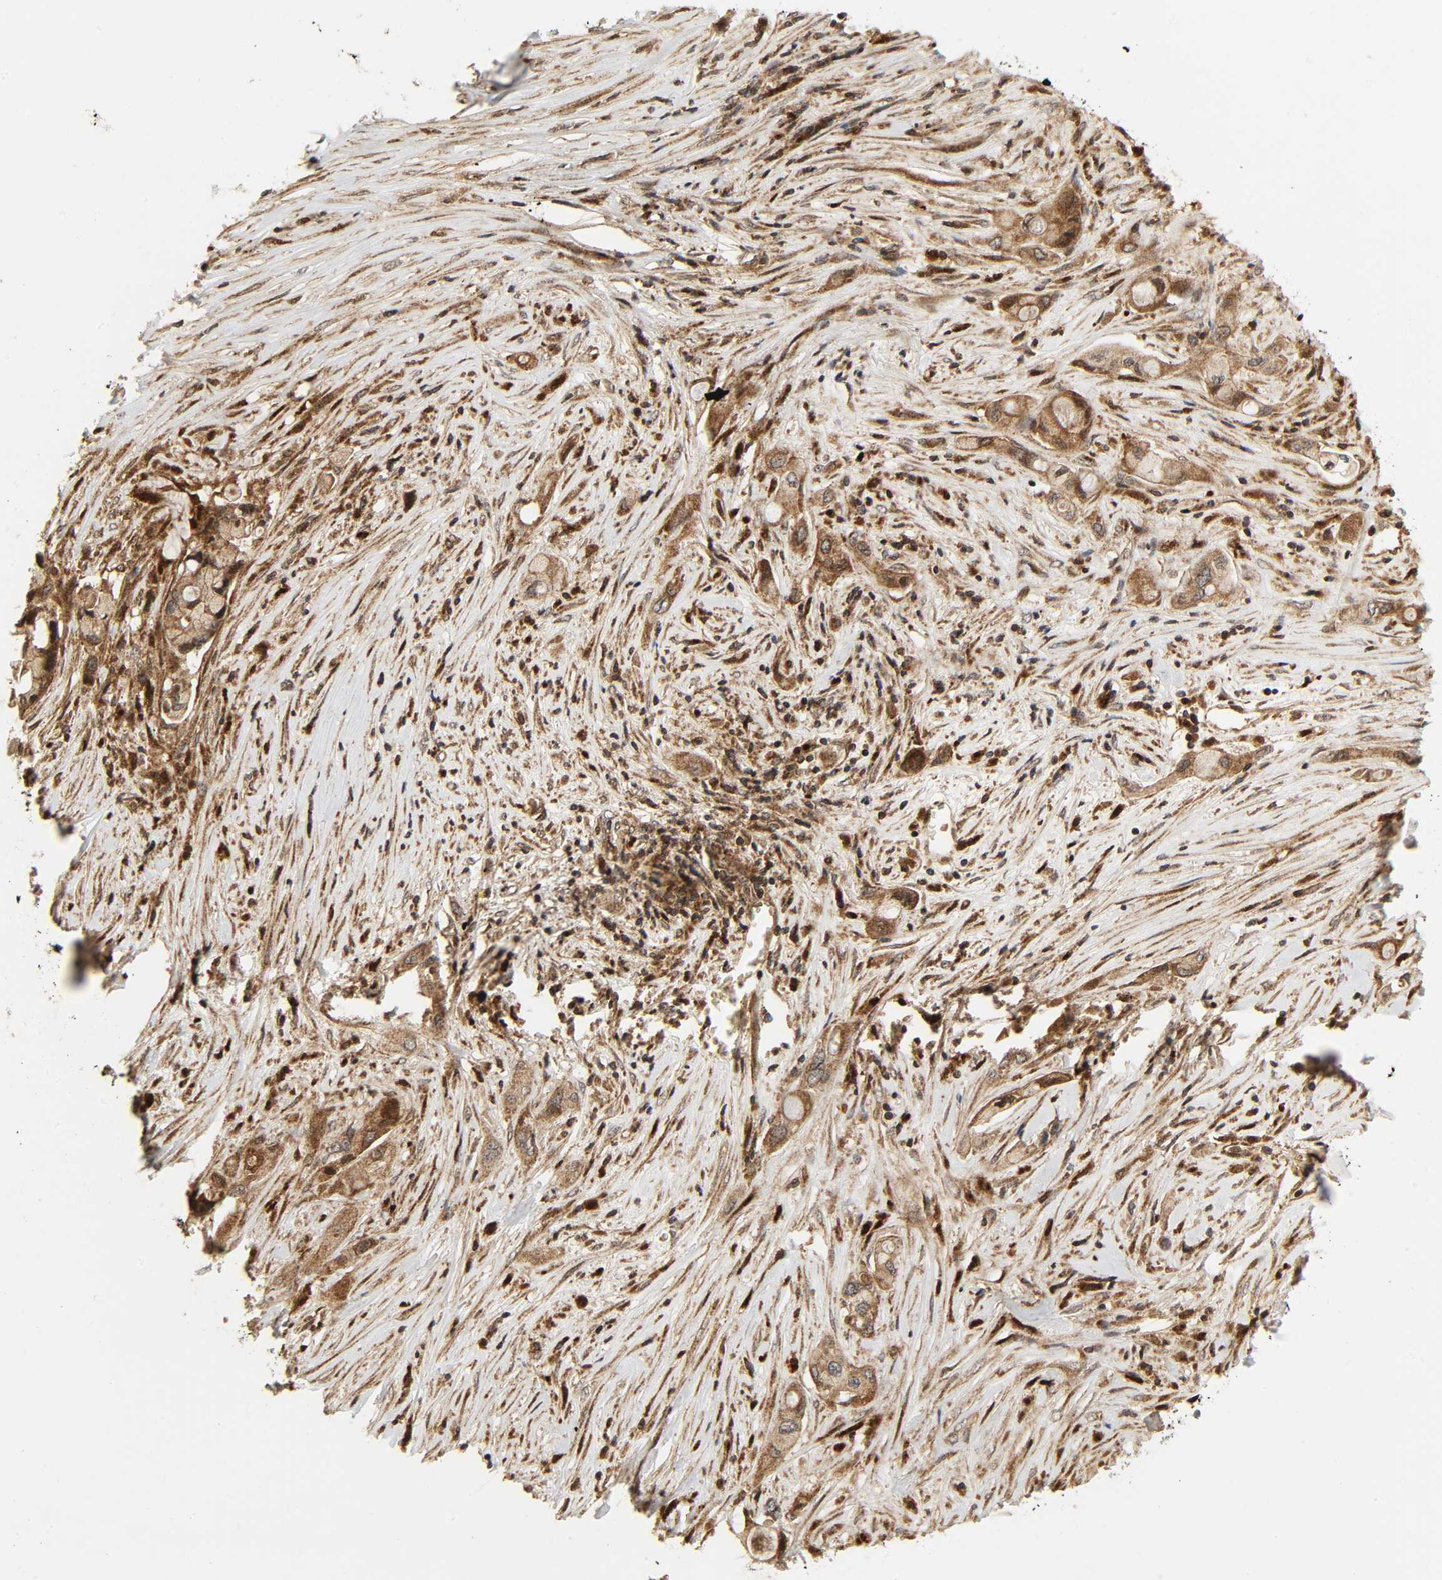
{"staining": {"intensity": "moderate", "quantity": ">75%", "location": "cytoplasmic/membranous"}, "tissue": "pancreatic cancer", "cell_type": "Tumor cells", "image_type": "cancer", "snomed": [{"axis": "morphology", "description": "Adenocarcinoma, NOS"}, {"axis": "topography", "description": "Pancreas"}], "caption": "The photomicrograph reveals a brown stain indicating the presence of a protein in the cytoplasmic/membranous of tumor cells in pancreatic adenocarcinoma.", "gene": "CHUK", "patient": {"sex": "female", "age": 59}}